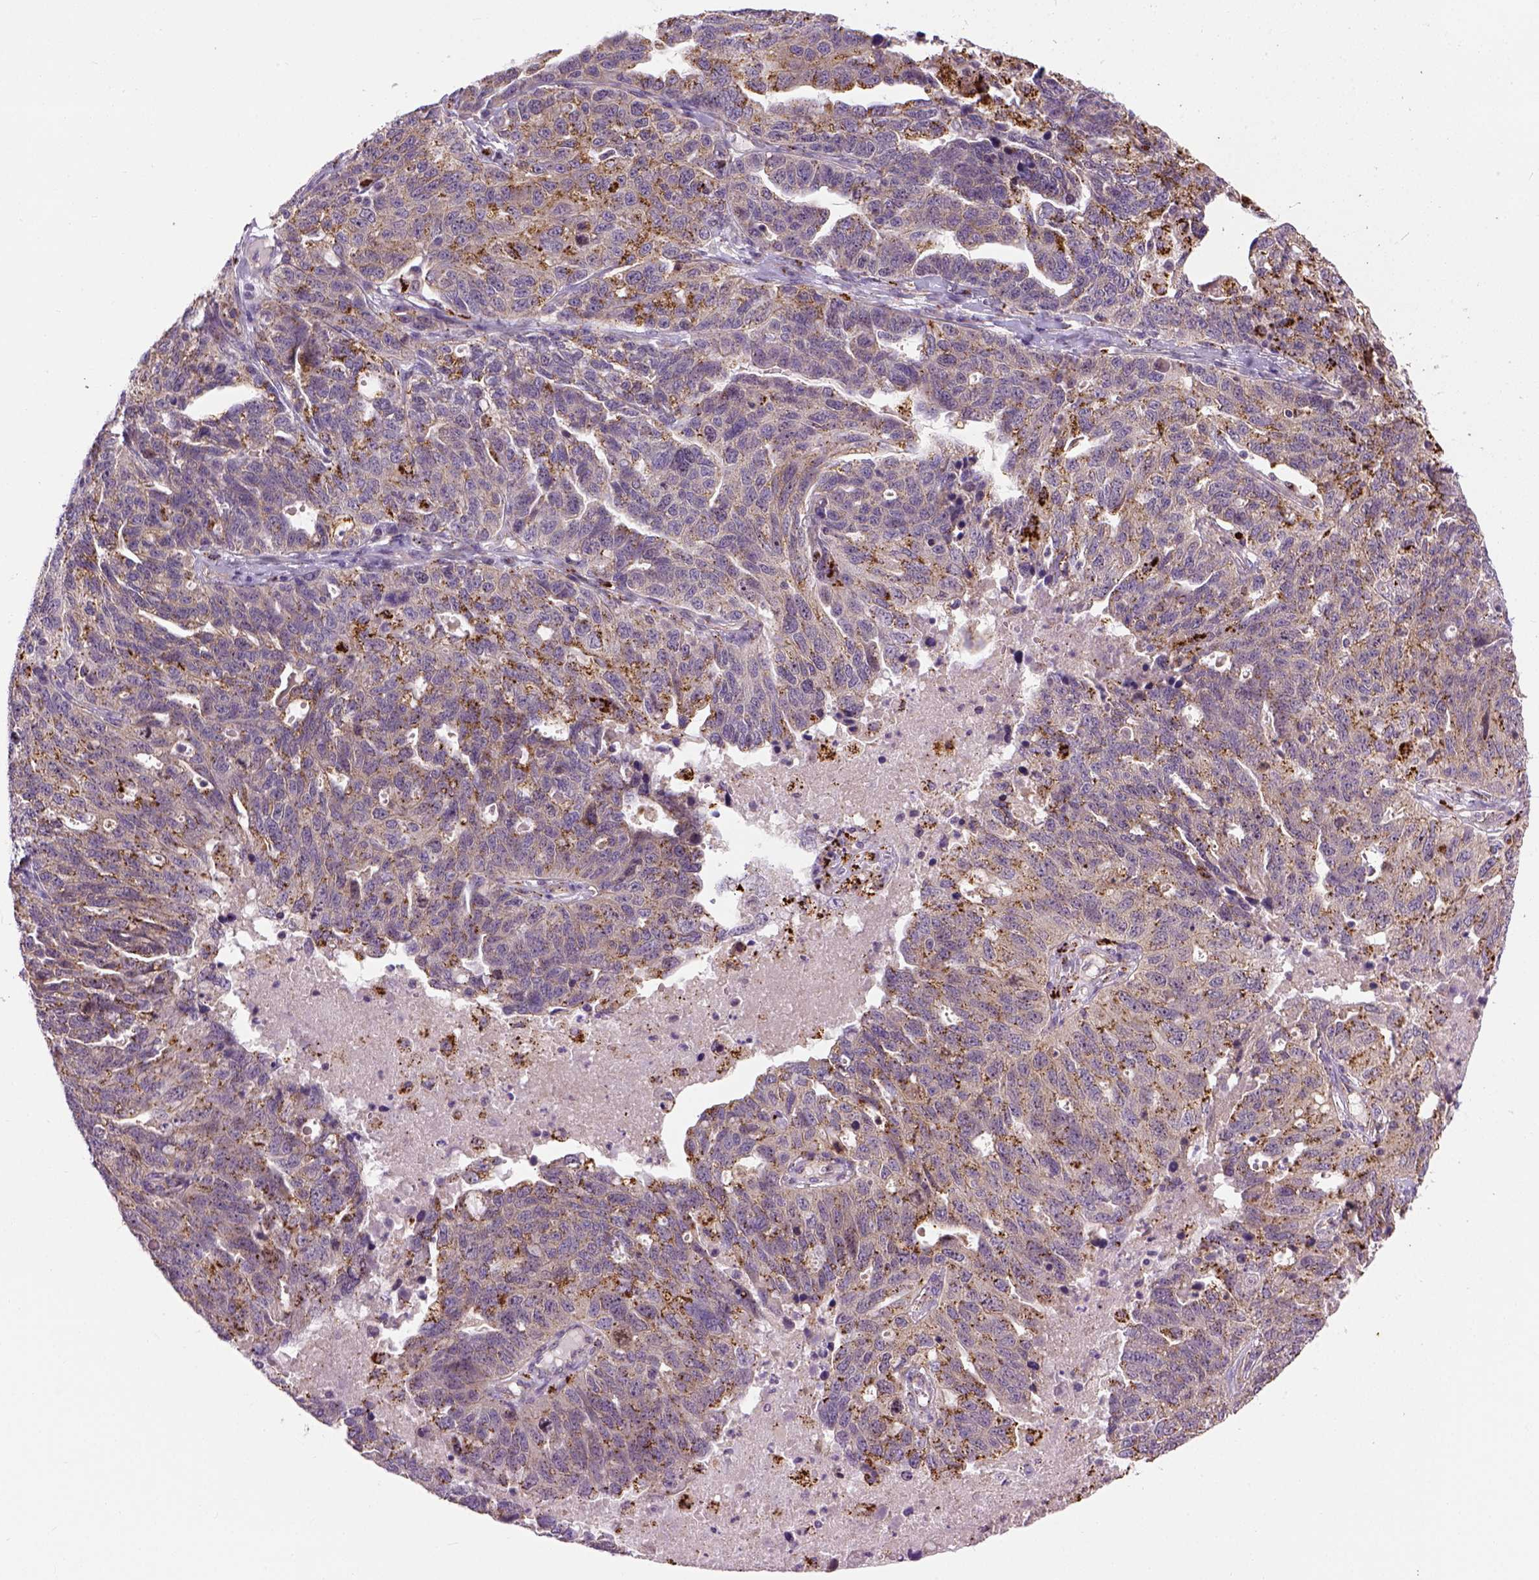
{"staining": {"intensity": "moderate", "quantity": "<25%", "location": "cytoplasmic/membranous"}, "tissue": "ovarian cancer", "cell_type": "Tumor cells", "image_type": "cancer", "snomed": [{"axis": "morphology", "description": "Cystadenocarcinoma, serous, NOS"}, {"axis": "topography", "description": "Ovary"}], "caption": "A brown stain labels moderate cytoplasmic/membranous expression of a protein in ovarian serous cystadenocarcinoma tumor cells. Using DAB (3,3'-diaminobenzidine) (brown) and hematoxylin (blue) stains, captured at high magnification using brightfield microscopy.", "gene": "KAZN", "patient": {"sex": "female", "age": 71}}